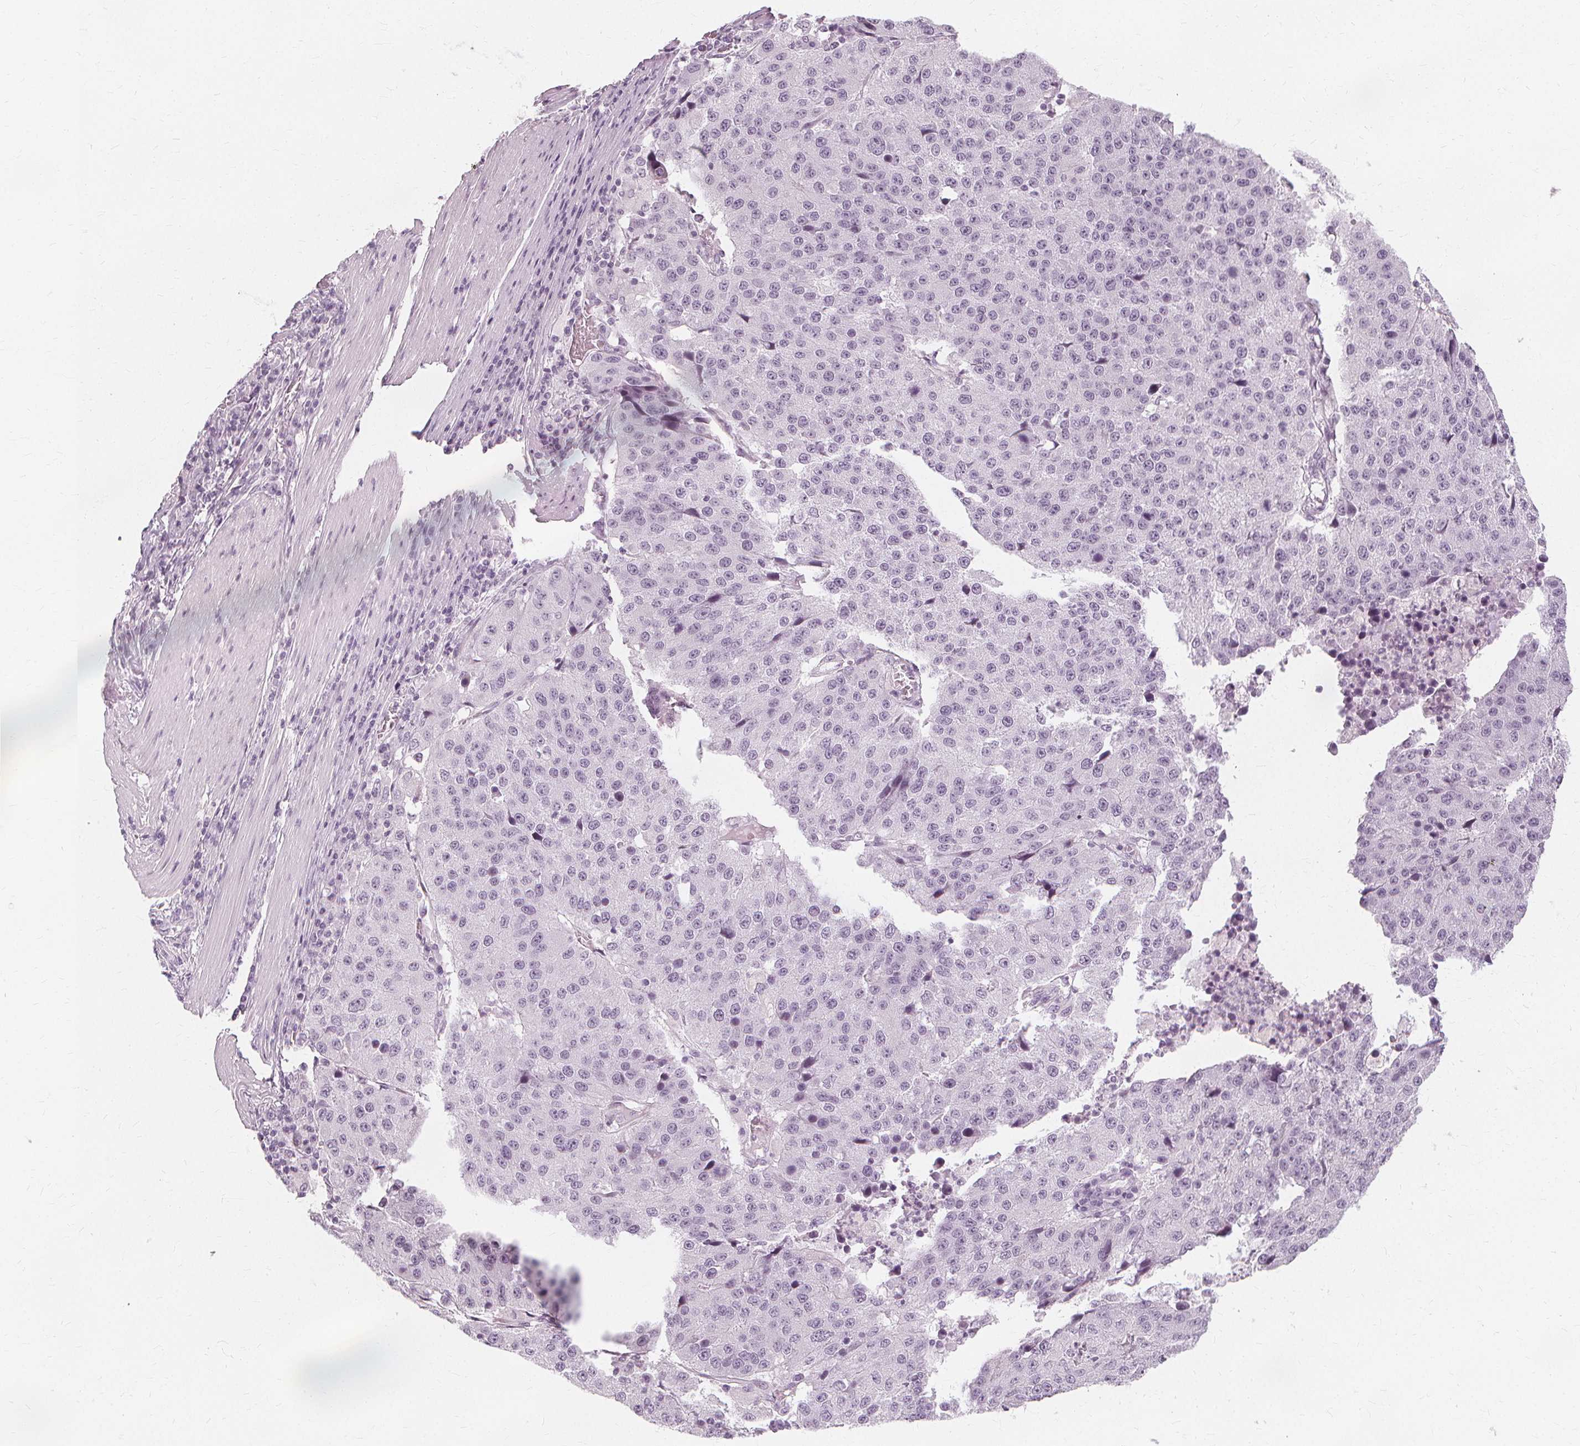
{"staining": {"intensity": "negative", "quantity": "none", "location": "none"}, "tissue": "stomach cancer", "cell_type": "Tumor cells", "image_type": "cancer", "snomed": [{"axis": "morphology", "description": "Adenocarcinoma, NOS"}, {"axis": "topography", "description": "Stomach"}], "caption": "The image exhibits no staining of tumor cells in stomach adenocarcinoma.", "gene": "NXPE1", "patient": {"sex": "male", "age": 71}}